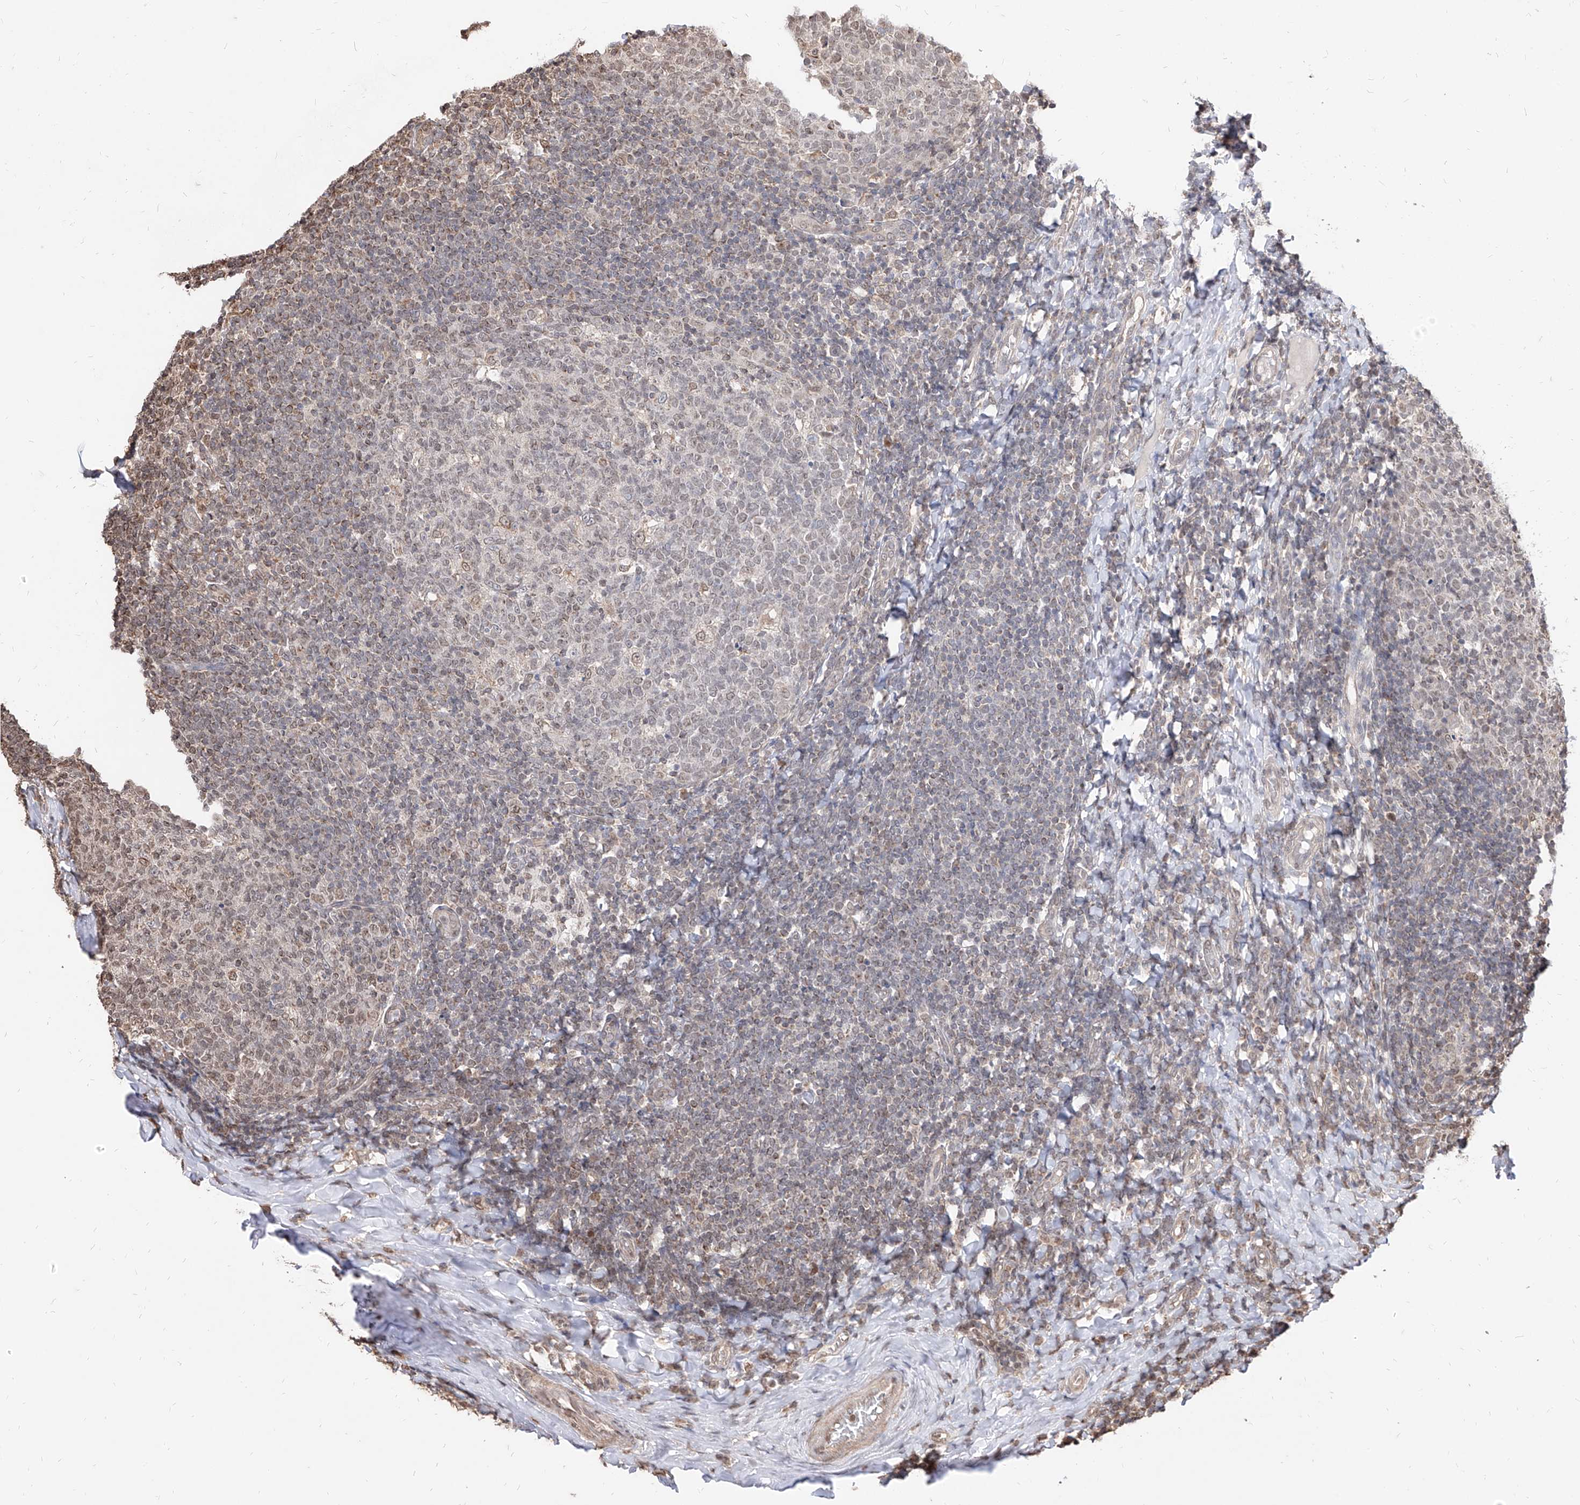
{"staining": {"intensity": "weak", "quantity": "25%-75%", "location": "nuclear"}, "tissue": "tonsil", "cell_type": "Germinal center cells", "image_type": "normal", "snomed": [{"axis": "morphology", "description": "Normal tissue, NOS"}, {"axis": "topography", "description": "Tonsil"}], "caption": "Unremarkable tonsil was stained to show a protein in brown. There is low levels of weak nuclear staining in about 25%-75% of germinal center cells. The staining is performed using DAB (3,3'-diaminobenzidine) brown chromogen to label protein expression. The nuclei are counter-stained blue using hematoxylin.", "gene": "C8orf82", "patient": {"sex": "female", "age": 19}}